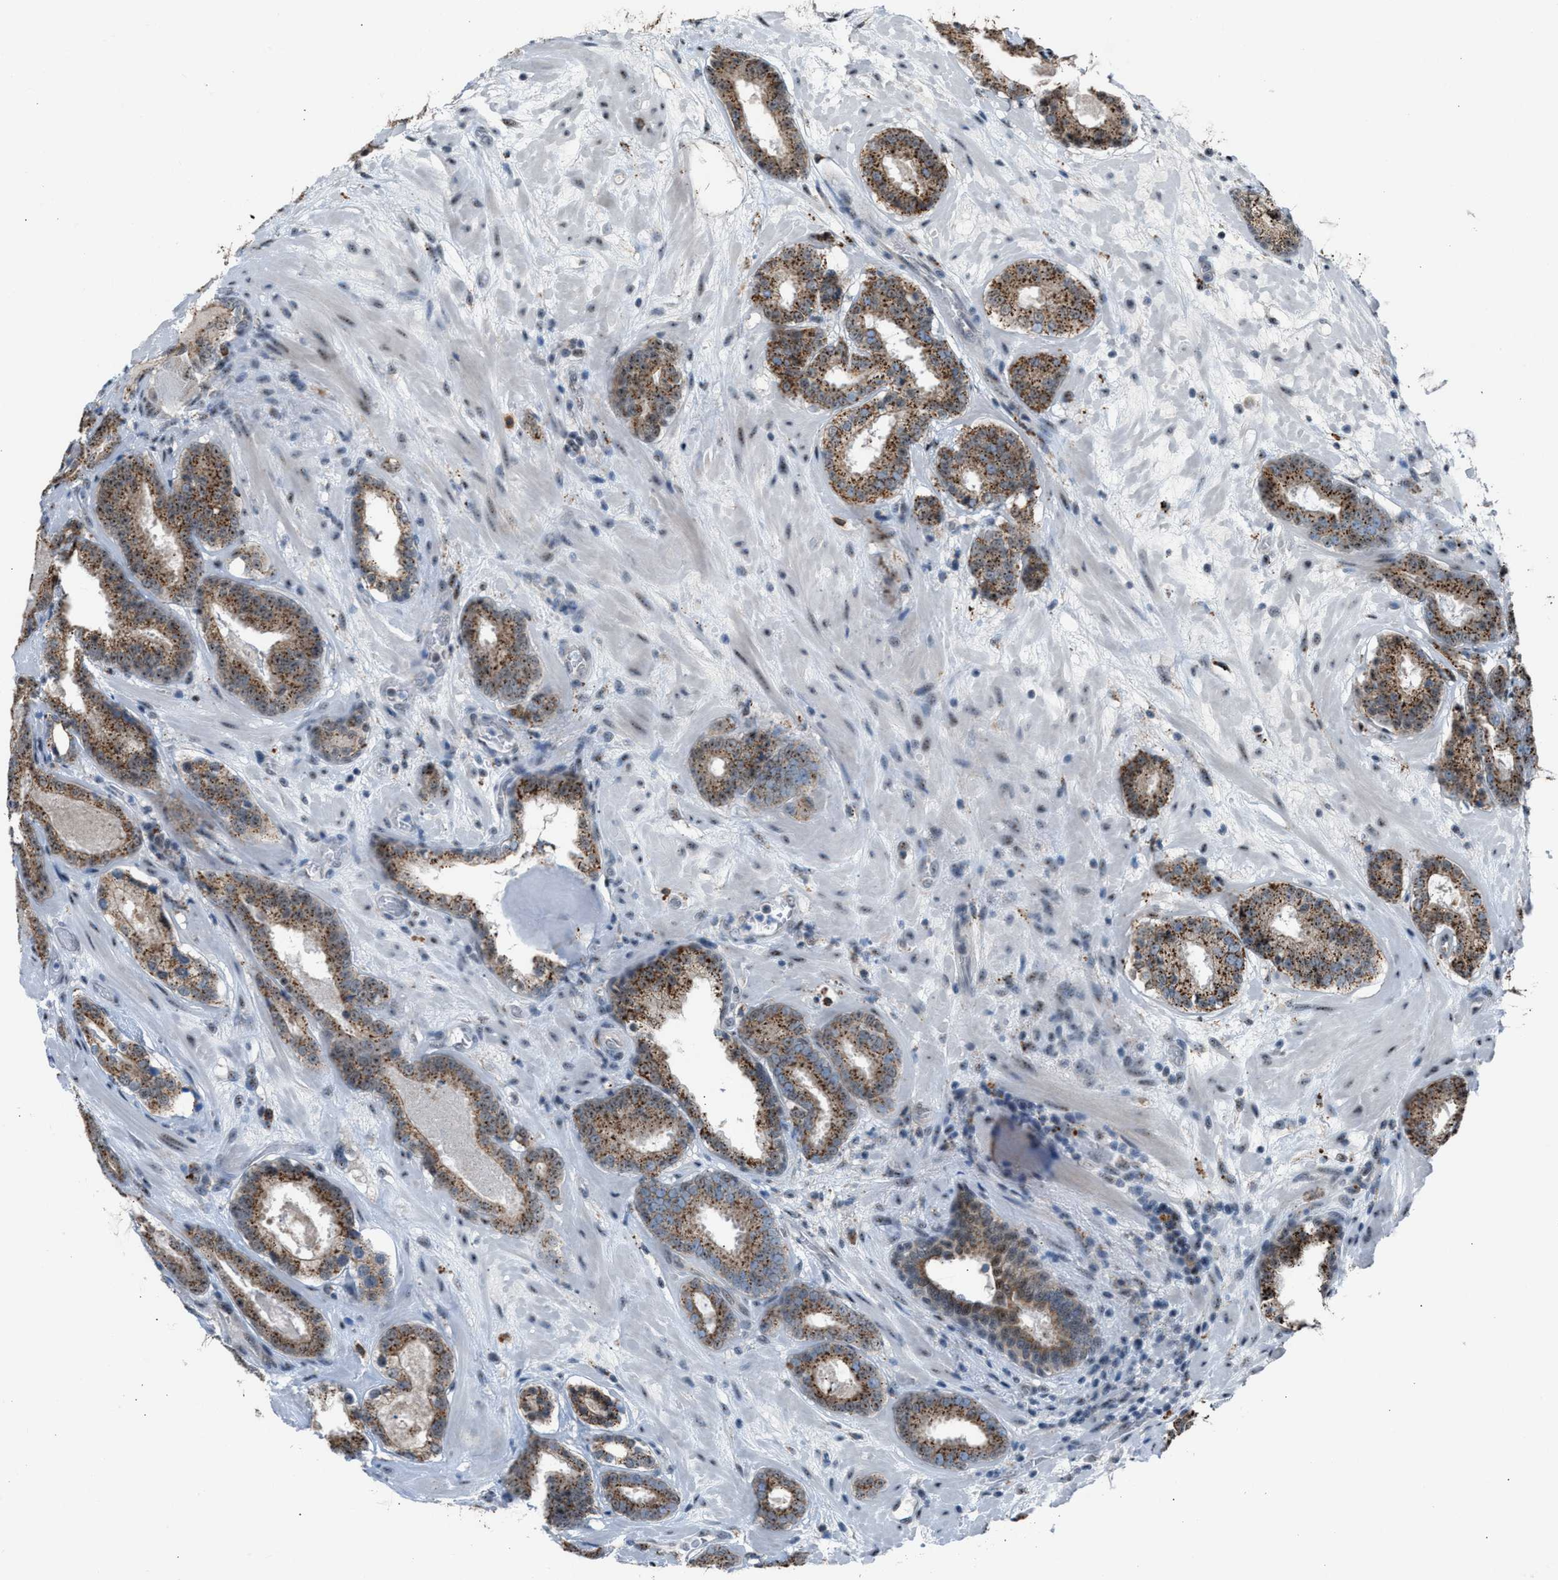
{"staining": {"intensity": "moderate", "quantity": ">75%", "location": "cytoplasmic/membranous"}, "tissue": "prostate cancer", "cell_type": "Tumor cells", "image_type": "cancer", "snomed": [{"axis": "morphology", "description": "Adenocarcinoma, Low grade"}, {"axis": "topography", "description": "Prostate"}], "caption": "Immunohistochemical staining of prostate cancer (adenocarcinoma (low-grade)) demonstrates medium levels of moderate cytoplasmic/membranous protein positivity in approximately >75% of tumor cells. The staining was performed using DAB (3,3'-diaminobenzidine), with brown indicating positive protein expression. Nuclei are stained blue with hematoxylin.", "gene": "CENPP", "patient": {"sex": "male", "age": 69}}